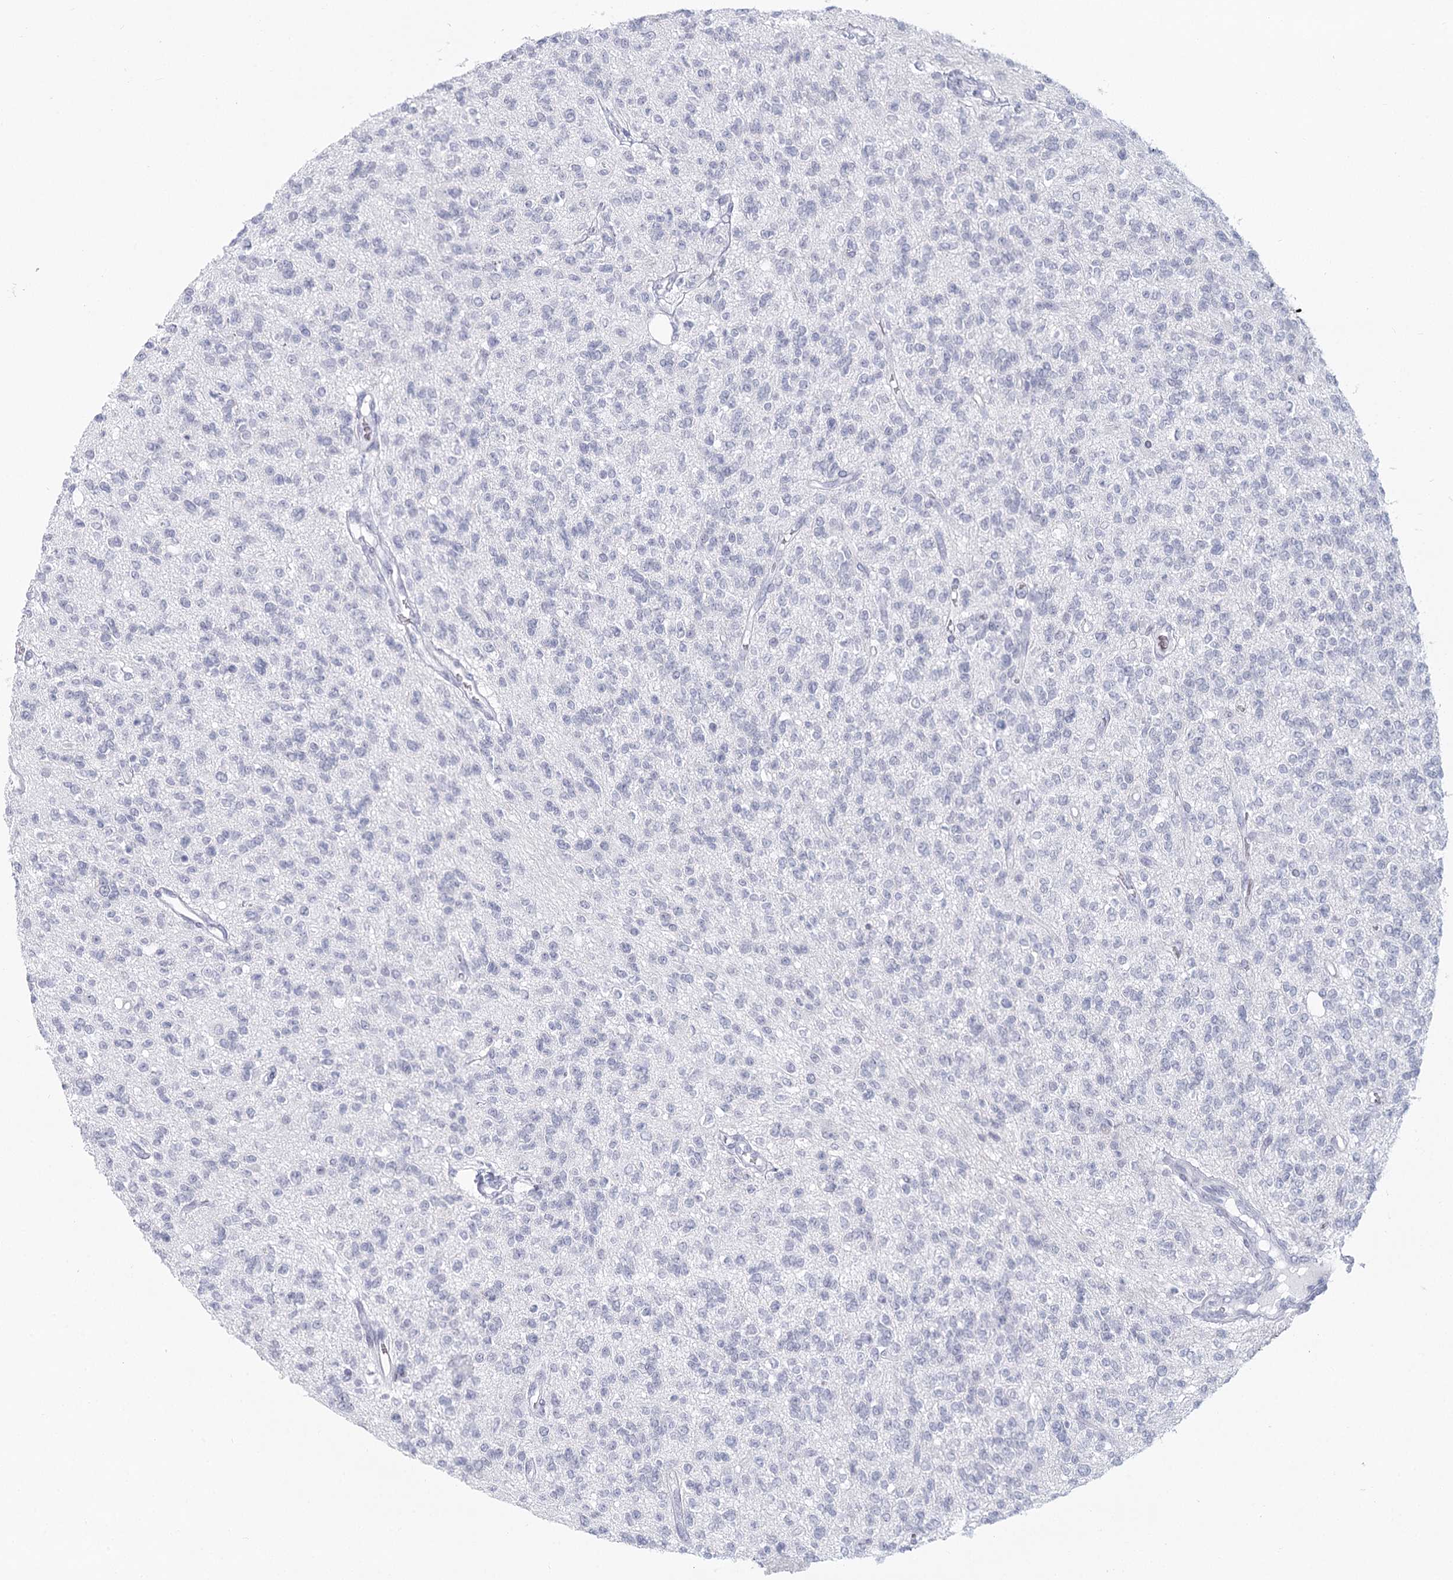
{"staining": {"intensity": "negative", "quantity": "none", "location": "none"}, "tissue": "glioma", "cell_type": "Tumor cells", "image_type": "cancer", "snomed": [{"axis": "morphology", "description": "Glioma, malignant, High grade"}, {"axis": "topography", "description": "Brain"}], "caption": "The immunohistochemistry (IHC) photomicrograph has no significant positivity in tumor cells of glioma tissue.", "gene": "WNT8B", "patient": {"sex": "male", "age": 34}}